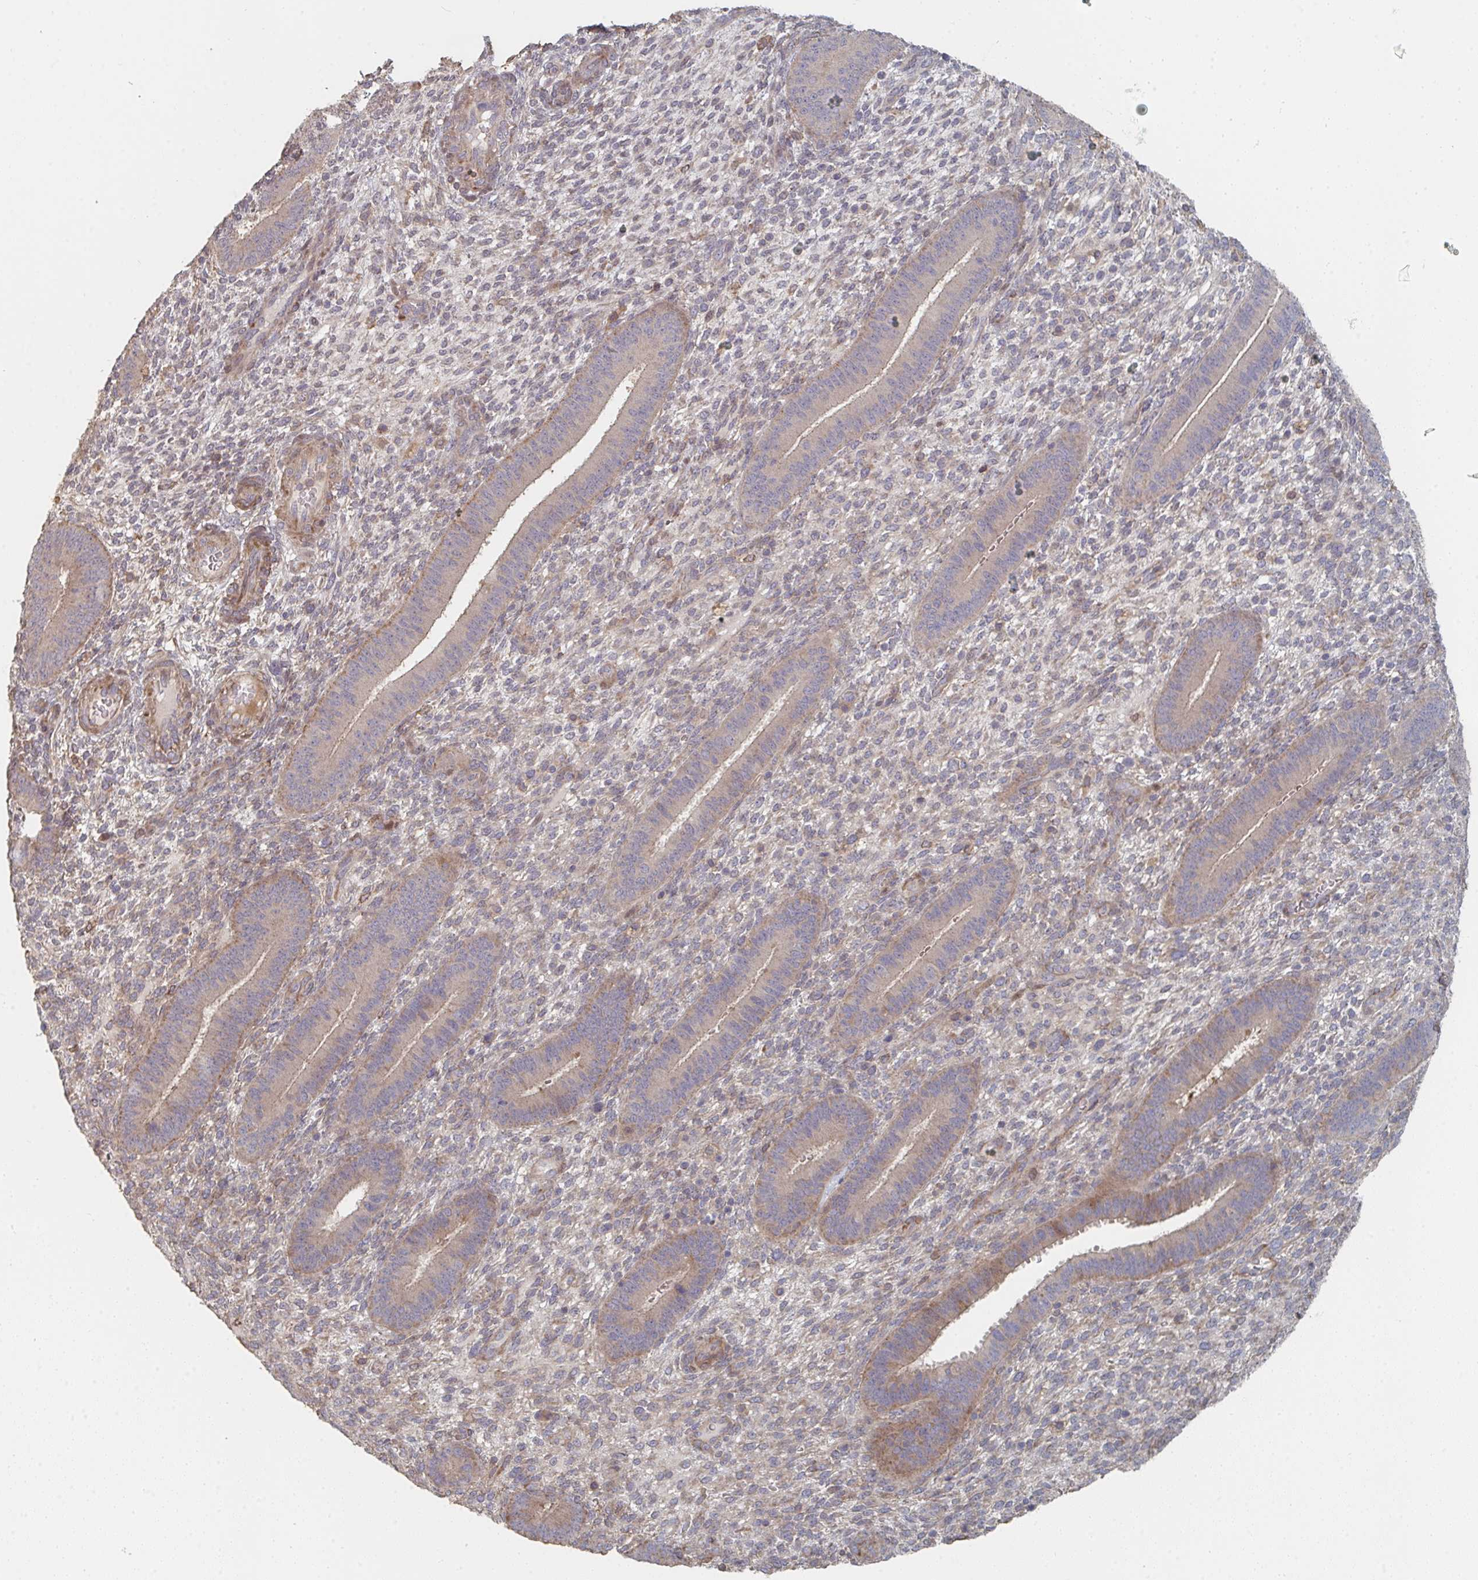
{"staining": {"intensity": "negative", "quantity": "none", "location": "none"}, "tissue": "endometrium", "cell_type": "Cells in endometrial stroma", "image_type": "normal", "snomed": [{"axis": "morphology", "description": "Normal tissue, NOS"}, {"axis": "topography", "description": "Endometrium"}], "caption": "The histopathology image shows no significant positivity in cells in endometrial stroma of endometrium.", "gene": "PTEN", "patient": {"sex": "female", "age": 39}}